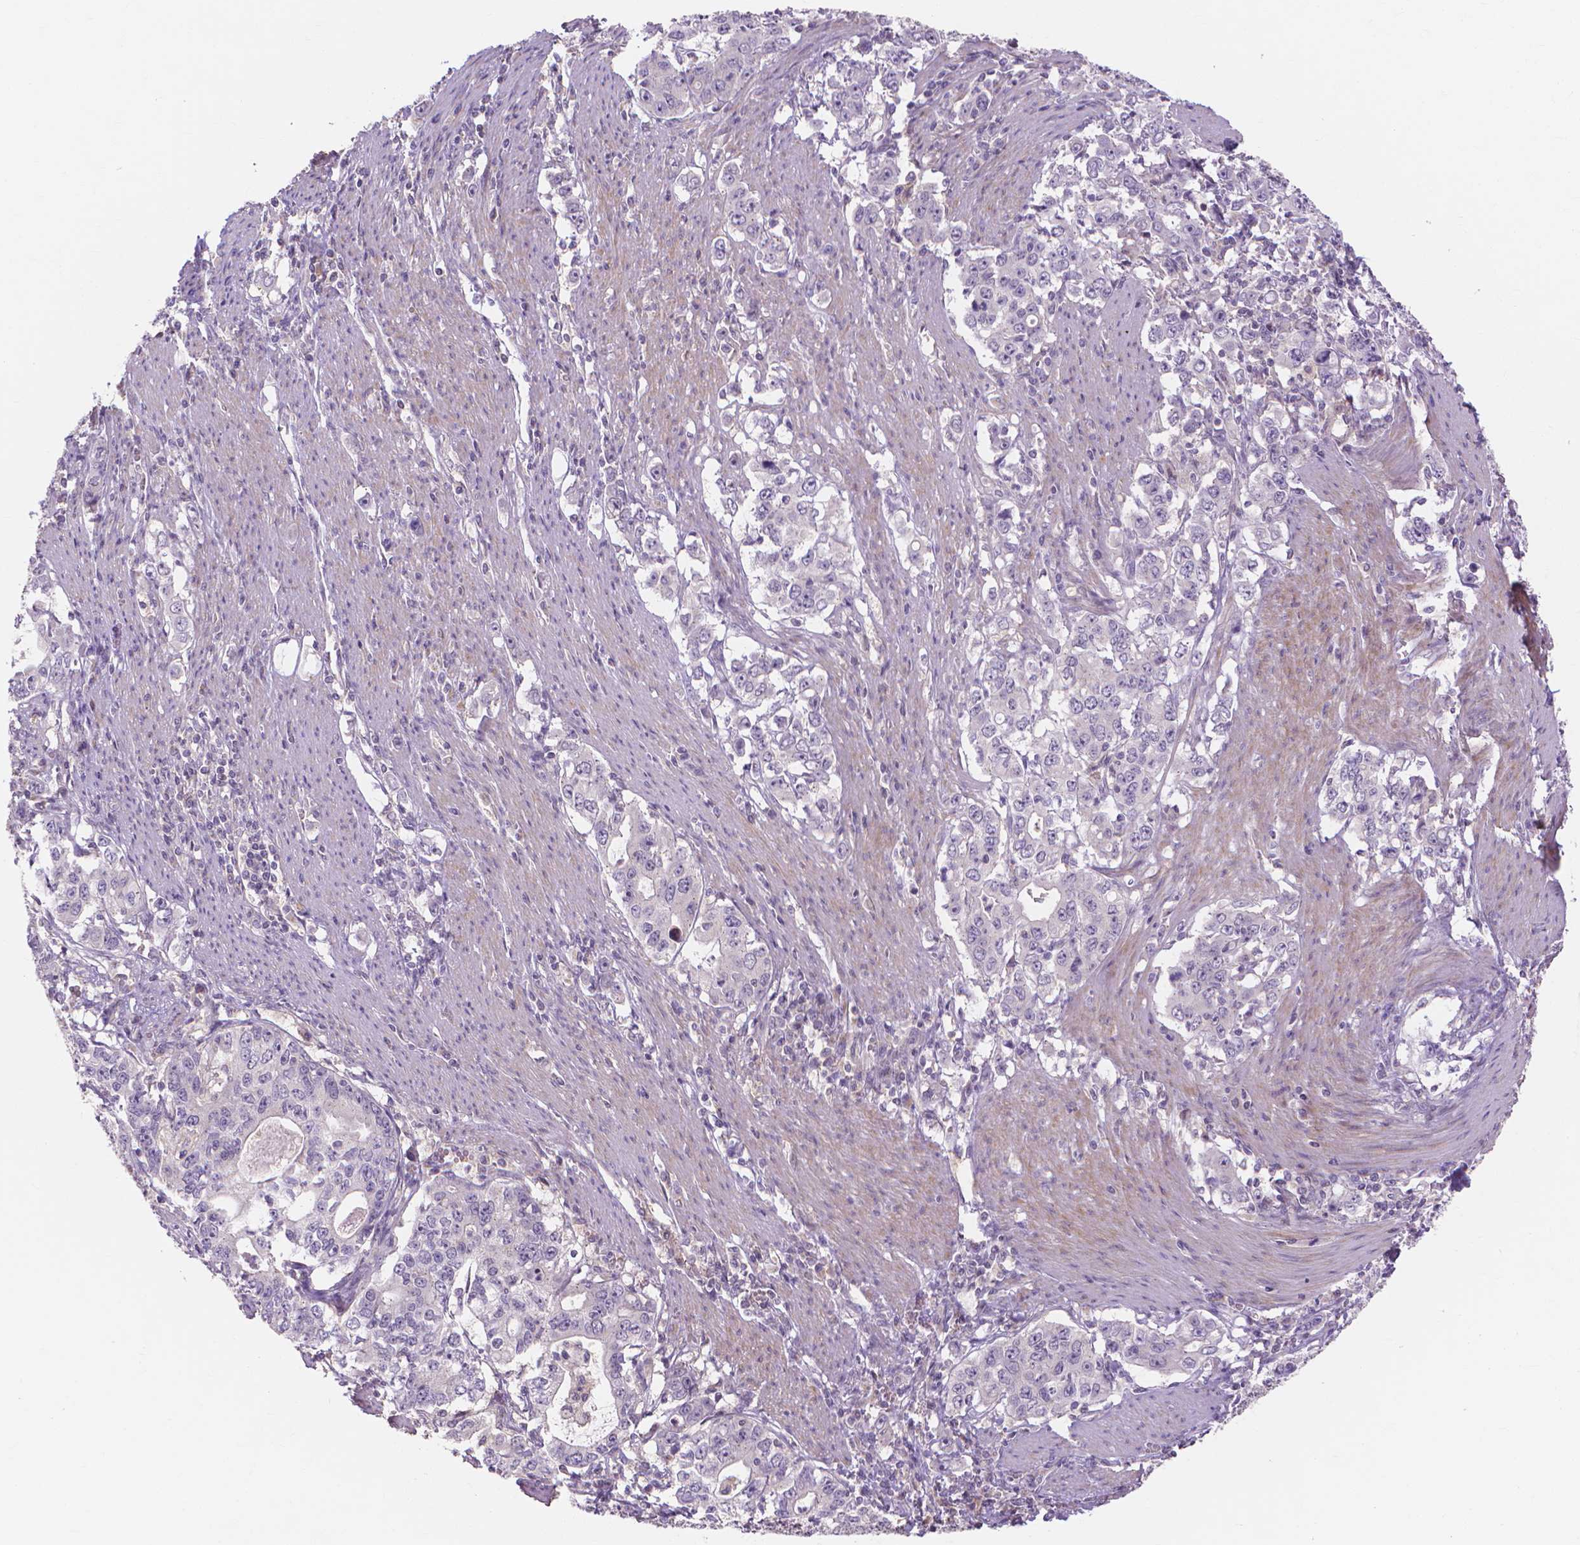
{"staining": {"intensity": "negative", "quantity": "none", "location": "none"}, "tissue": "stomach cancer", "cell_type": "Tumor cells", "image_type": "cancer", "snomed": [{"axis": "morphology", "description": "Adenocarcinoma, NOS"}, {"axis": "topography", "description": "Stomach, lower"}], "caption": "This micrograph is of adenocarcinoma (stomach) stained with immunohistochemistry (IHC) to label a protein in brown with the nuclei are counter-stained blue. There is no expression in tumor cells.", "gene": "PRDM13", "patient": {"sex": "female", "age": 72}}